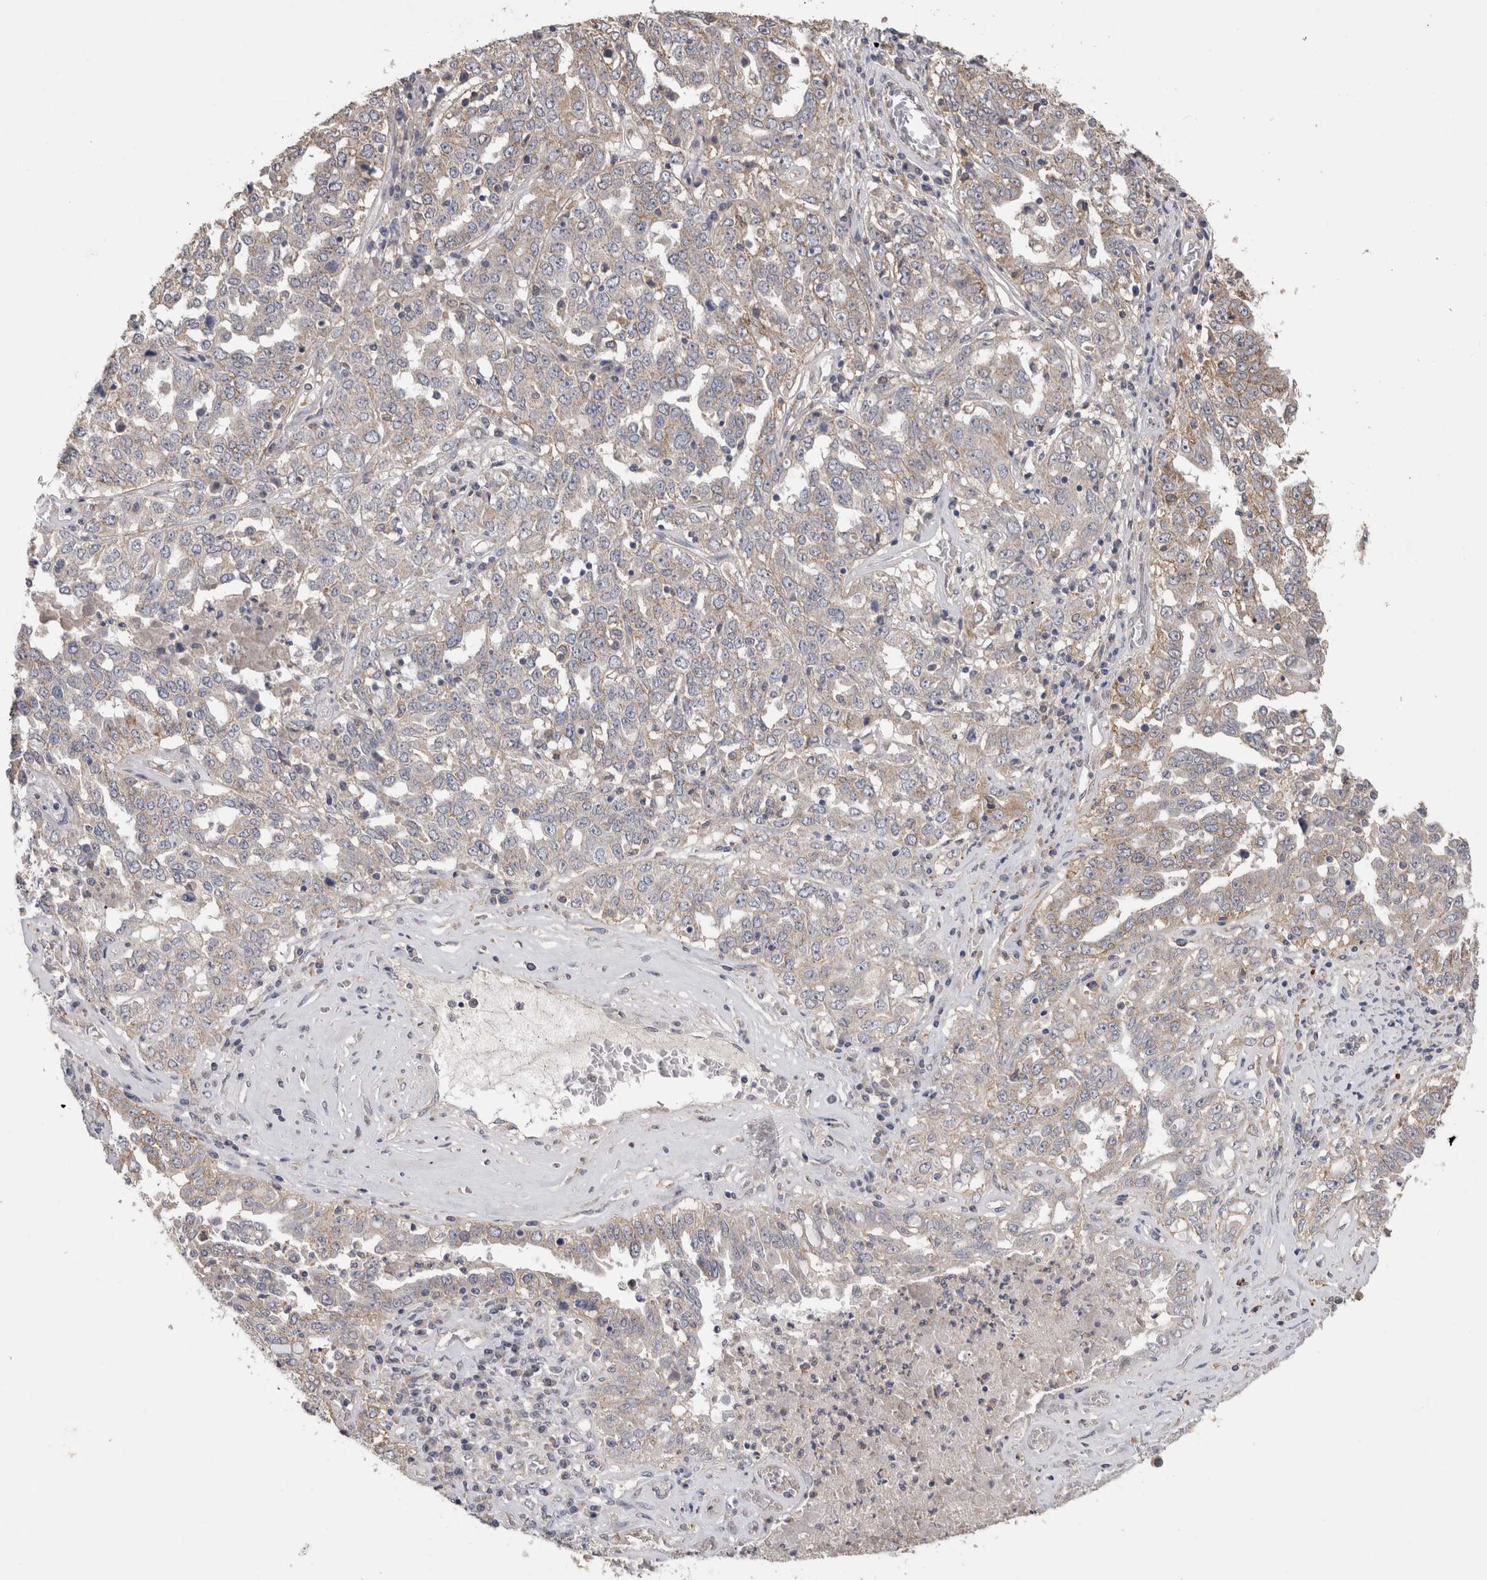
{"staining": {"intensity": "moderate", "quantity": "<25%", "location": "cytoplasmic/membranous"}, "tissue": "ovarian cancer", "cell_type": "Tumor cells", "image_type": "cancer", "snomed": [{"axis": "morphology", "description": "Carcinoma, endometroid"}, {"axis": "topography", "description": "Ovary"}], "caption": "Ovarian cancer was stained to show a protein in brown. There is low levels of moderate cytoplasmic/membranous positivity in approximately <25% of tumor cells.", "gene": "CNTFR", "patient": {"sex": "female", "age": 62}}